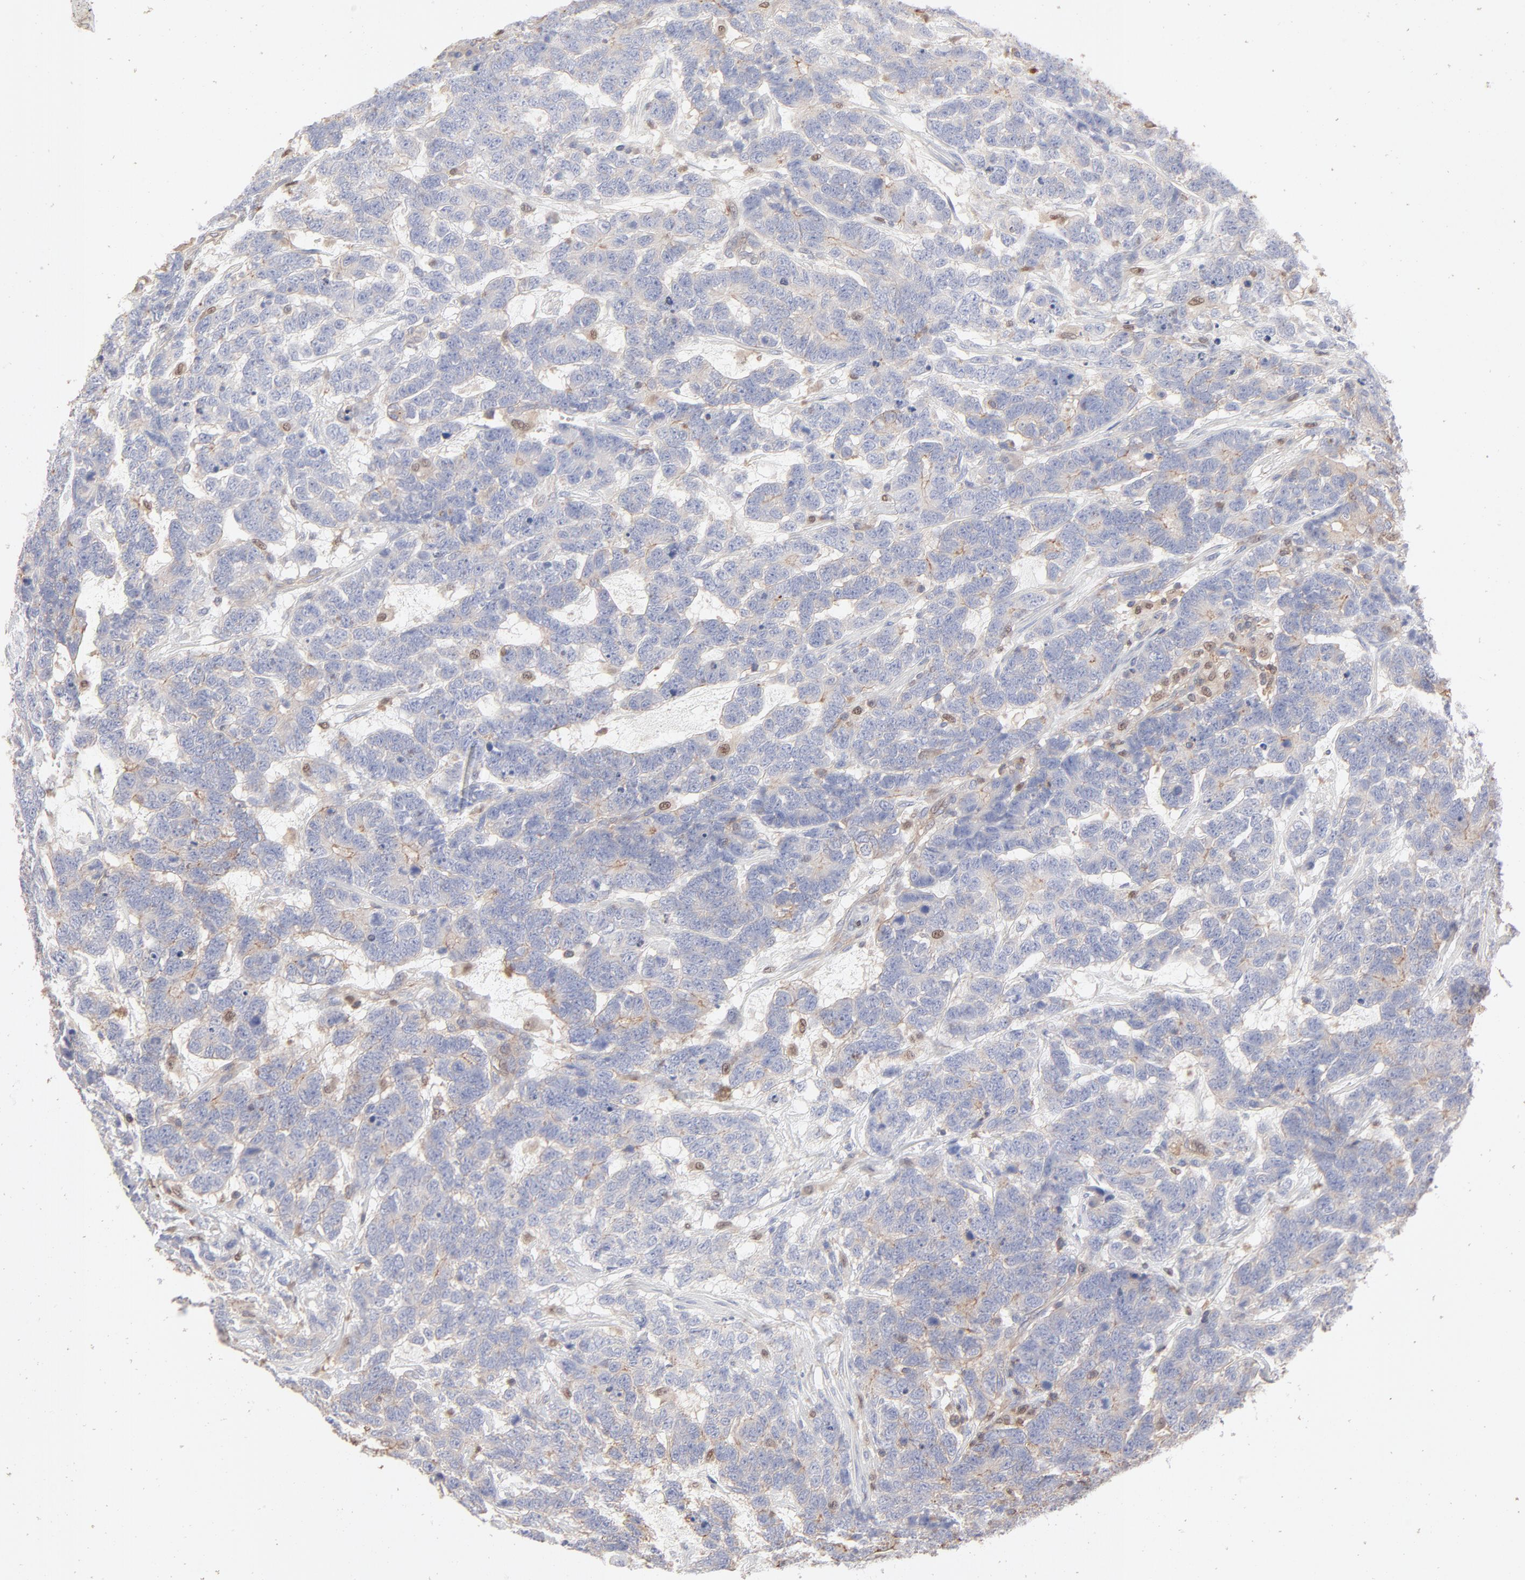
{"staining": {"intensity": "negative", "quantity": "none", "location": "none"}, "tissue": "testis cancer", "cell_type": "Tumor cells", "image_type": "cancer", "snomed": [{"axis": "morphology", "description": "Carcinoma, Embryonal, NOS"}, {"axis": "topography", "description": "Testis"}], "caption": "An image of testis cancer (embryonal carcinoma) stained for a protein exhibits no brown staining in tumor cells.", "gene": "ARHGEF6", "patient": {"sex": "male", "age": 26}}